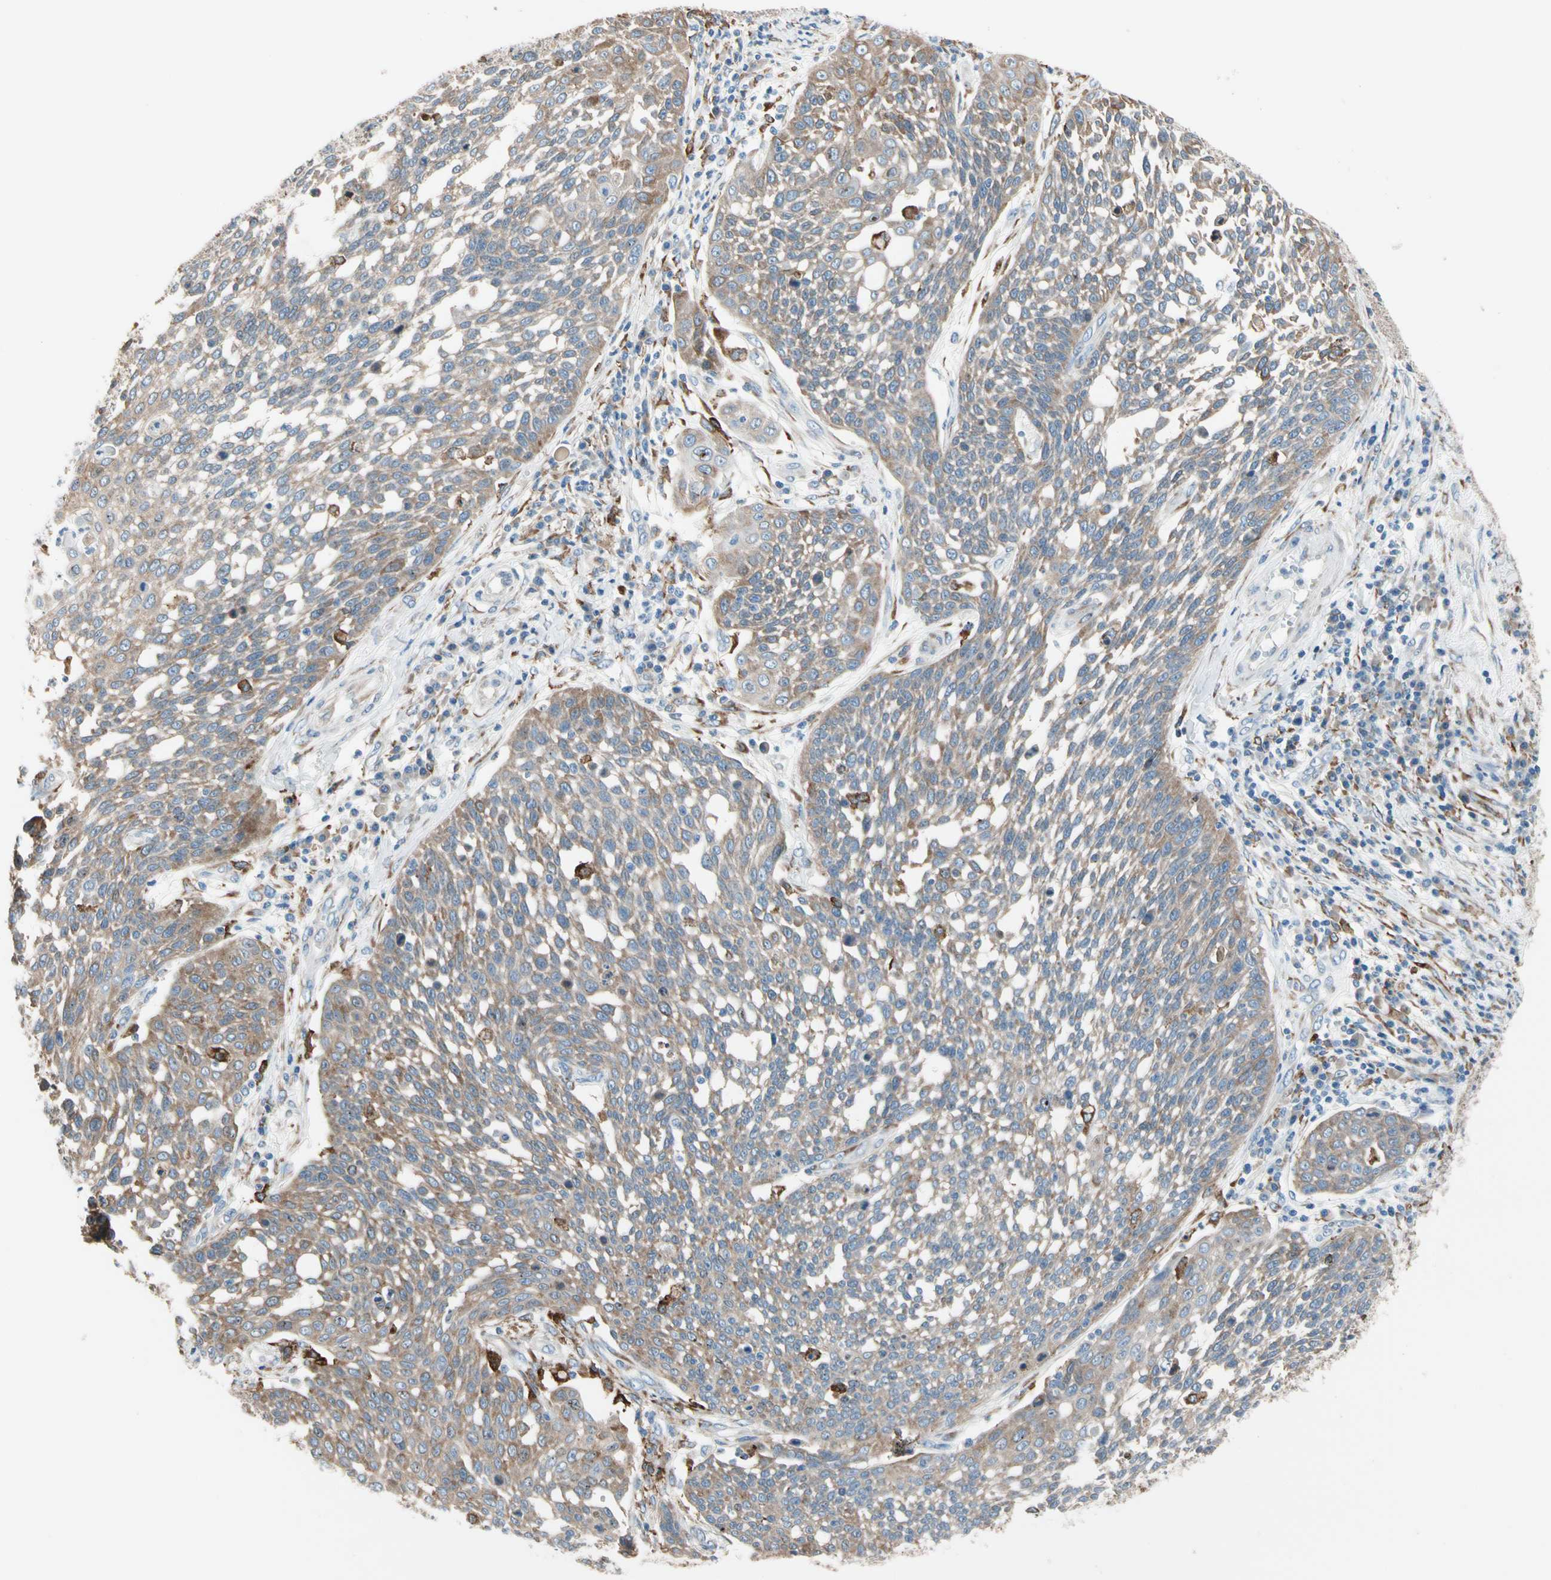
{"staining": {"intensity": "moderate", "quantity": ">75%", "location": "cytoplasmic/membranous"}, "tissue": "cervical cancer", "cell_type": "Tumor cells", "image_type": "cancer", "snomed": [{"axis": "morphology", "description": "Squamous cell carcinoma, NOS"}, {"axis": "topography", "description": "Cervix"}], "caption": "Protein staining of cervical cancer tissue shows moderate cytoplasmic/membranous staining in approximately >75% of tumor cells. (brown staining indicates protein expression, while blue staining denotes nuclei).", "gene": "LRPAP1", "patient": {"sex": "female", "age": 34}}